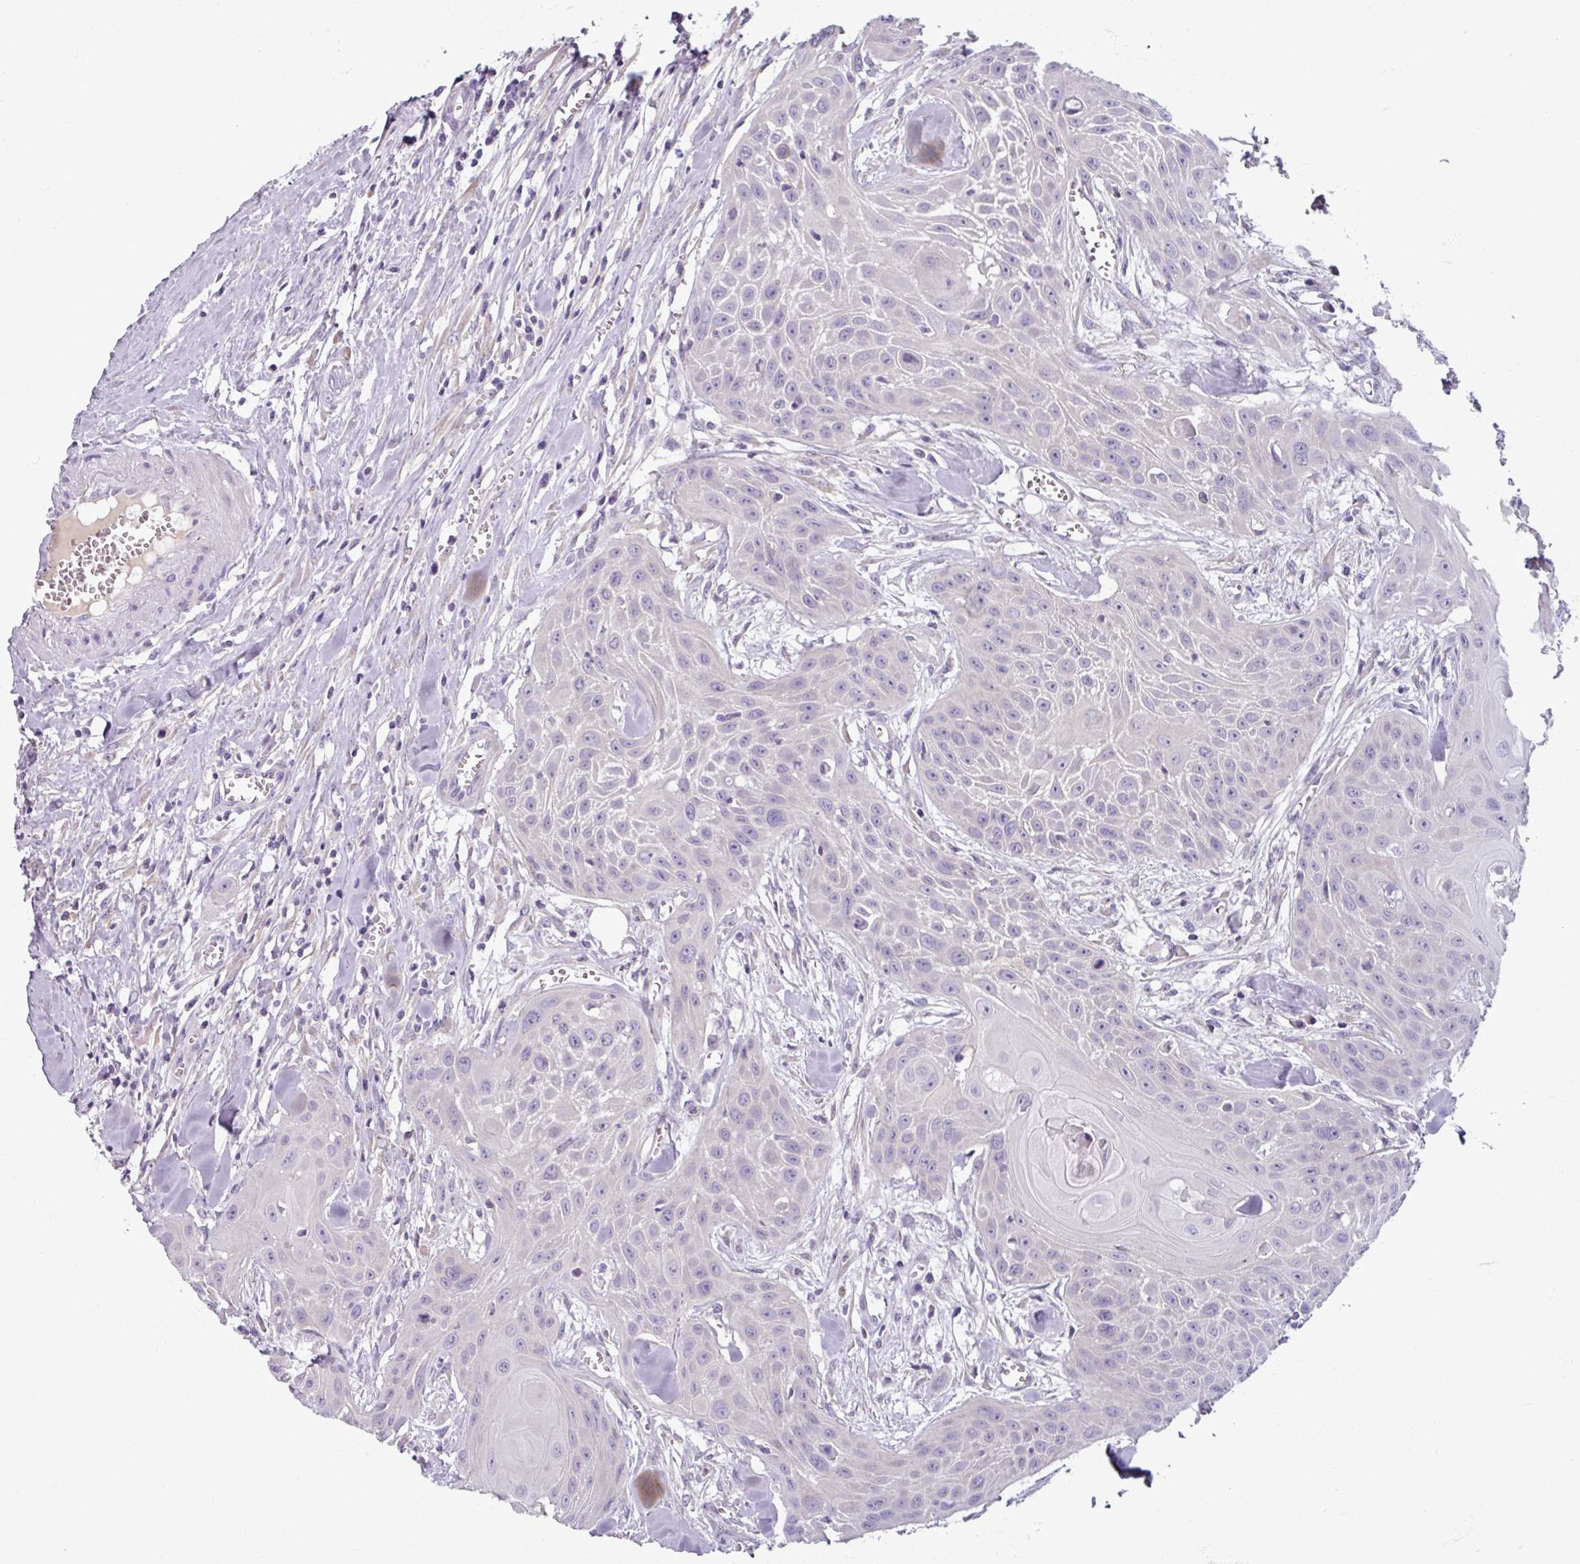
{"staining": {"intensity": "negative", "quantity": "none", "location": "none"}, "tissue": "head and neck cancer", "cell_type": "Tumor cells", "image_type": "cancer", "snomed": [{"axis": "morphology", "description": "Squamous cell carcinoma, NOS"}, {"axis": "topography", "description": "Lymph node"}, {"axis": "topography", "description": "Salivary gland"}, {"axis": "topography", "description": "Head-Neck"}], "caption": "DAB (3,3'-diaminobenzidine) immunohistochemical staining of head and neck cancer (squamous cell carcinoma) displays no significant expression in tumor cells.", "gene": "SMIM11", "patient": {"sex": "female", "age": 74}}